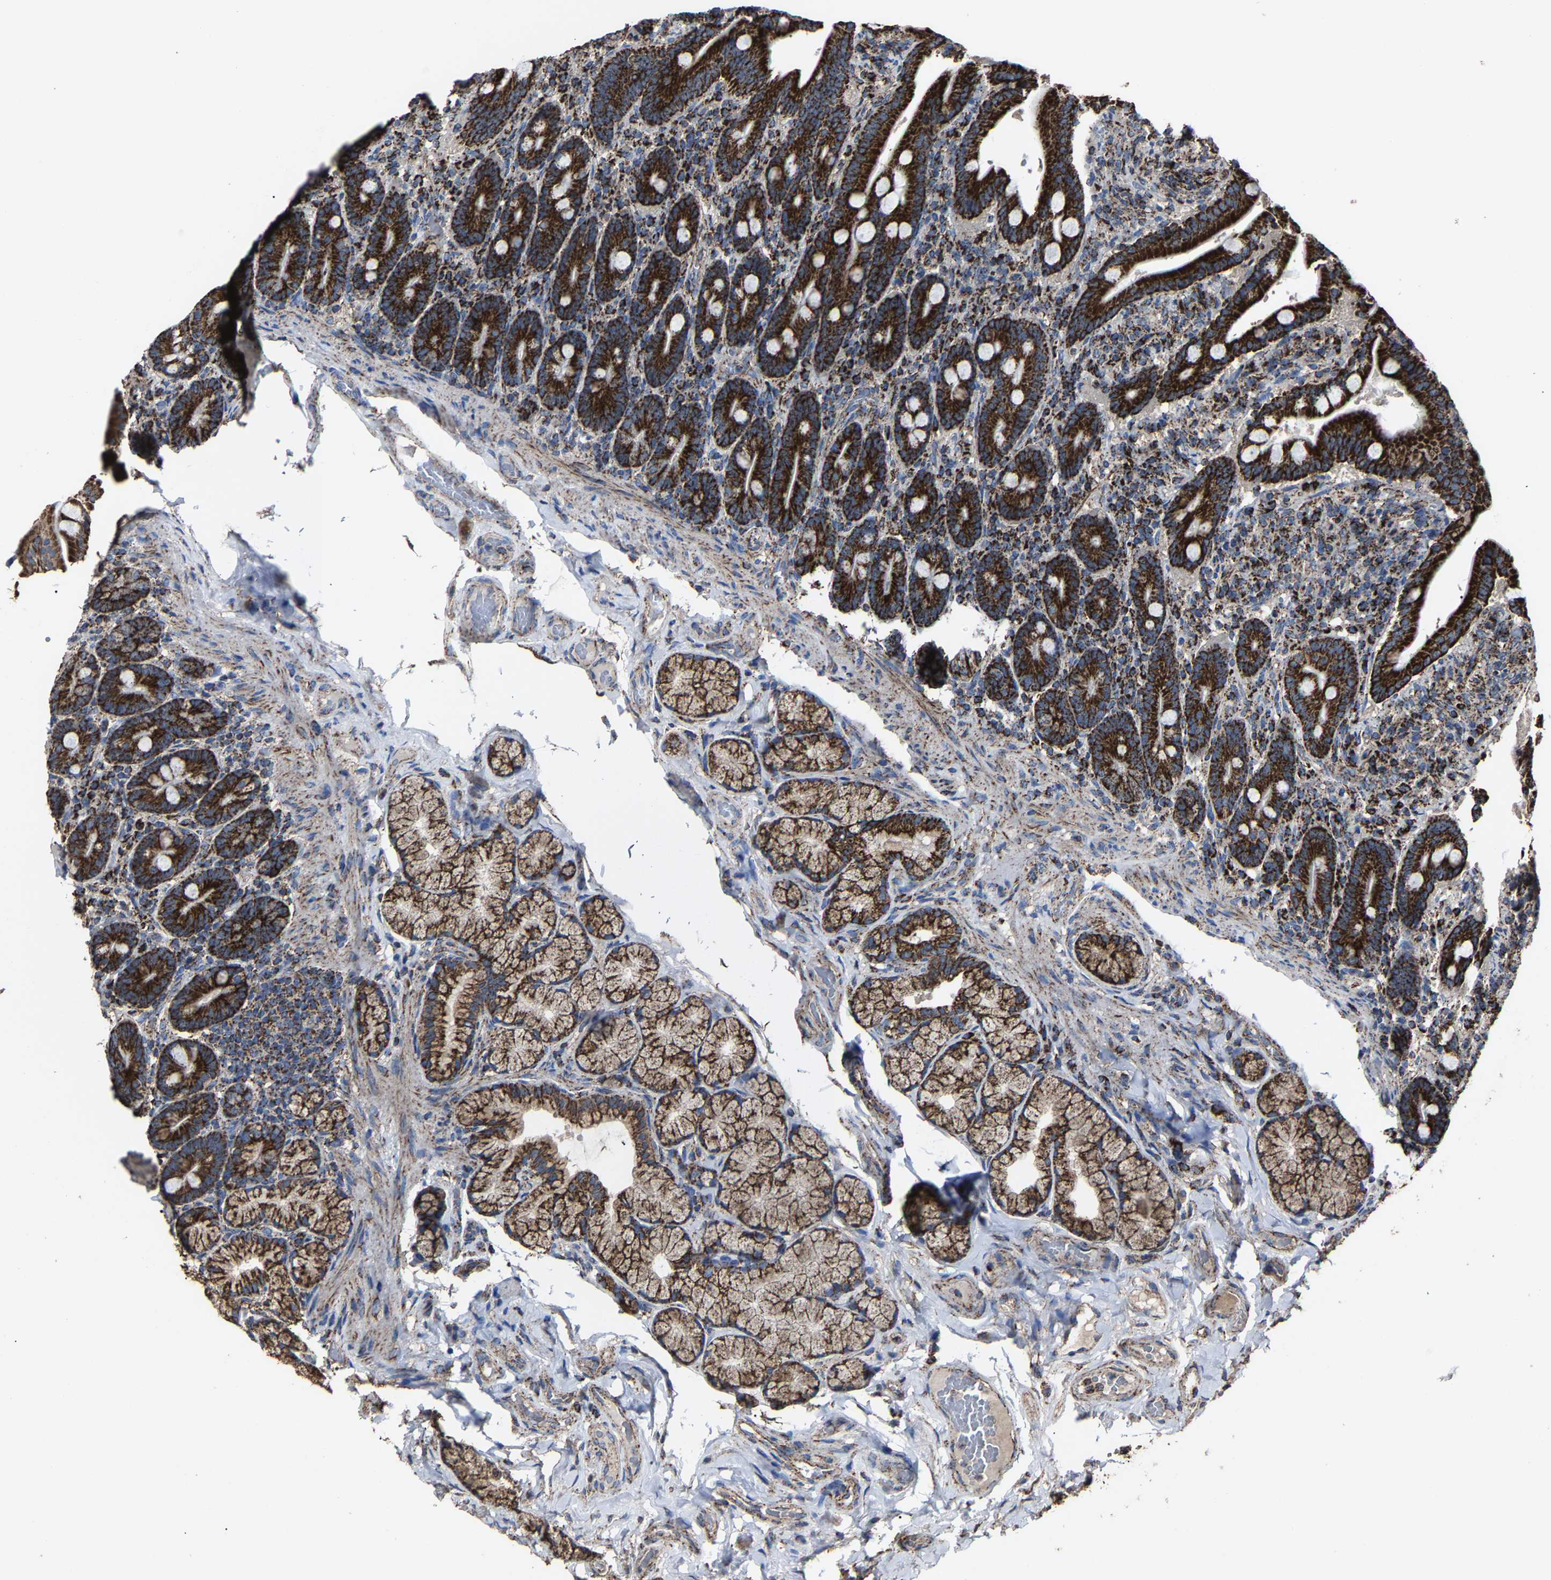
{"staining": {"intensity": "strong", "quantity": ">75%", "location": "cytoplasmic/membranous"}, "tissue": "duodenum", "cell_type": "Glandular cells", "image_type": "normal", "snomed": [{"axis": "morphology", "description": "Normal tissue, NOS"}, {"axis": "topography", "description": "Duodenum"}], "caption": "Immunohistochemical staining of unremarkable duodenum exhibits >75% levels of strong cytoplasmic/membranous protein positivity in about >75% of glandular cells. (DAB (3,3'-diaminobenzidine) IHC with brightfield microscopy, high magnification).", "gene": "NDUFV3", "patient": {"sex": "male", "age": 54}}